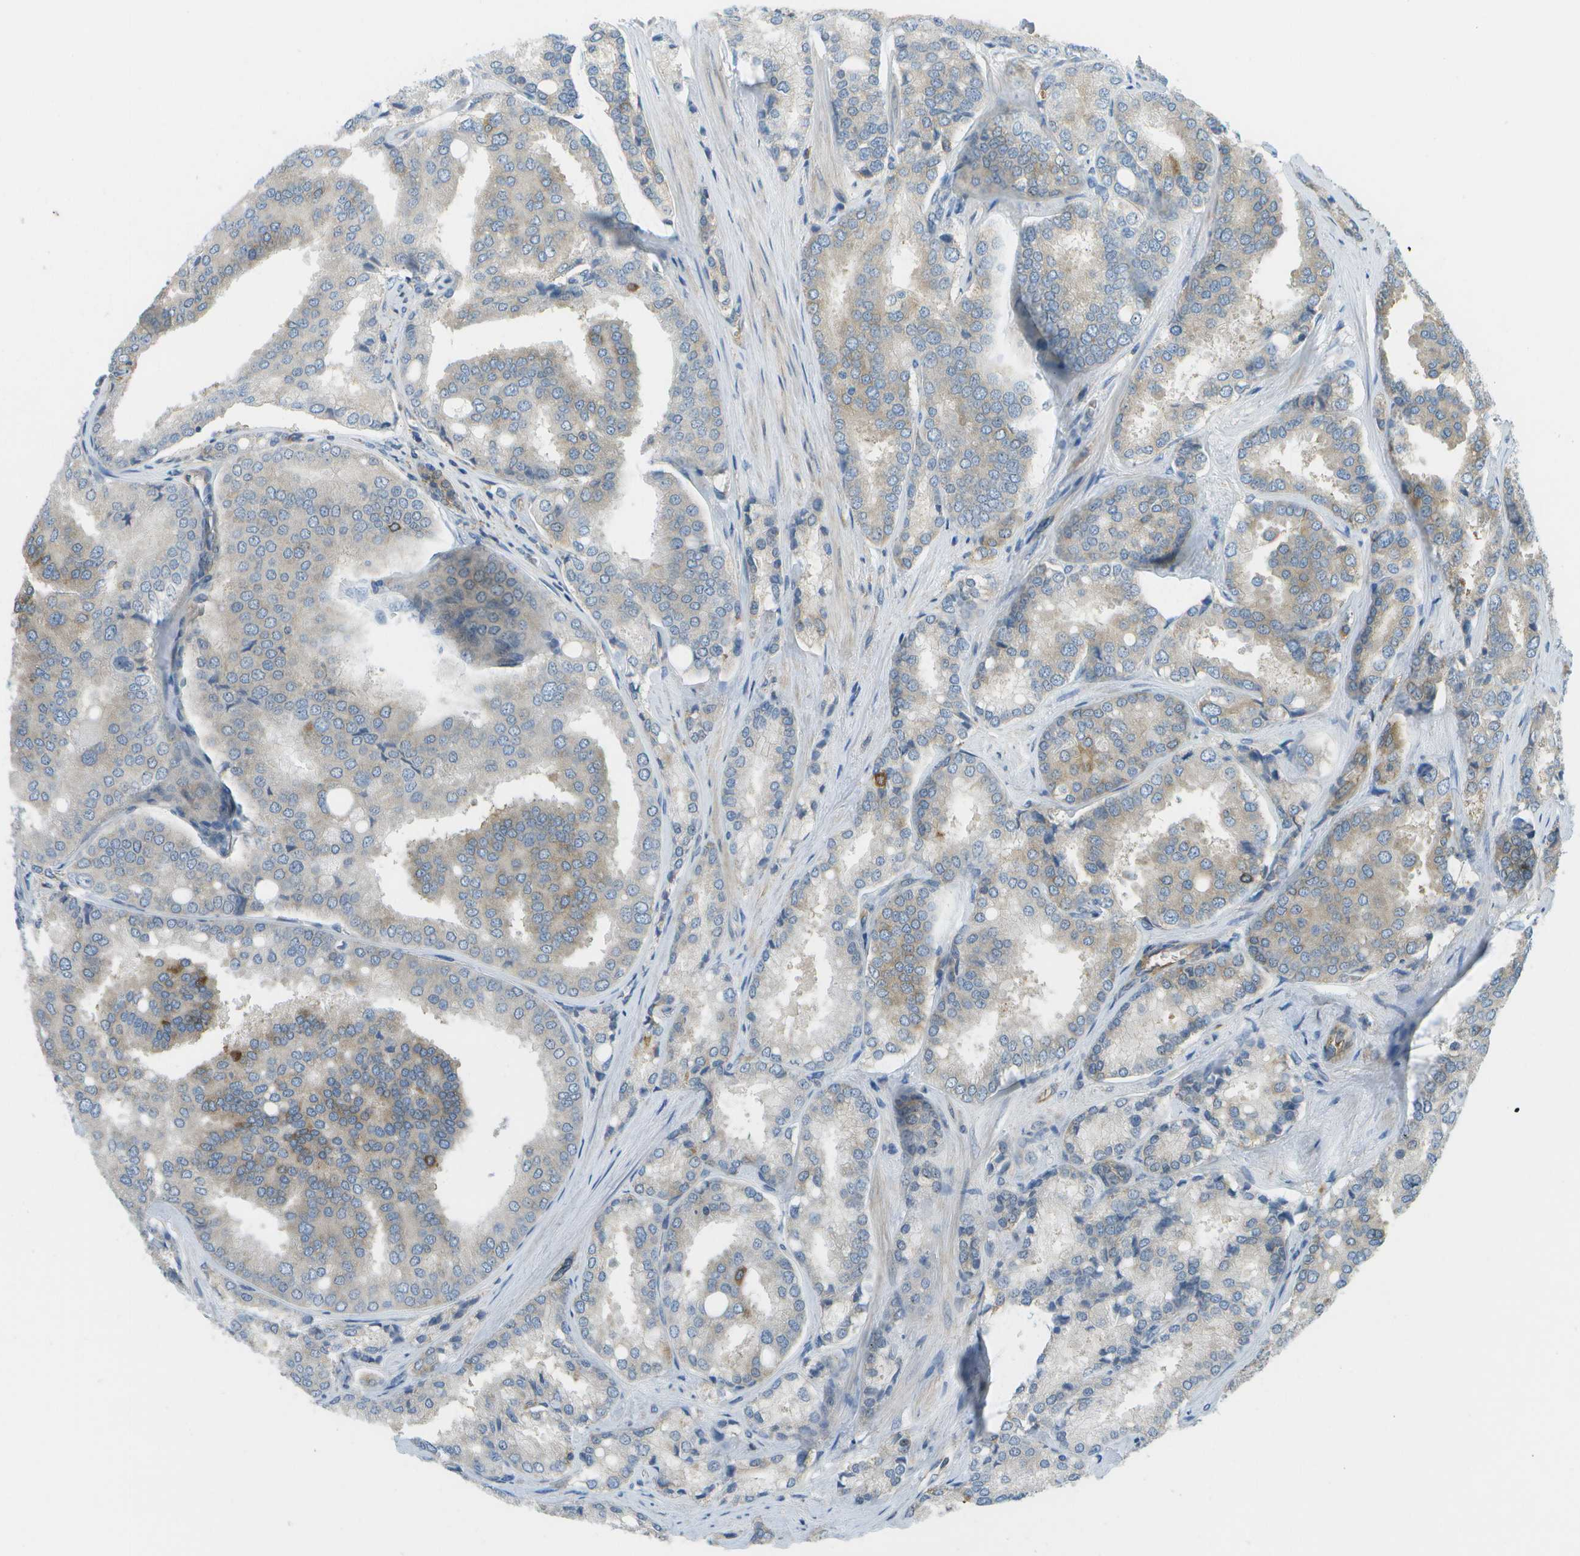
{"staining": {"intensity": "moderate", "quantity": "<25%", "location": "cytoplasmic/membranous"}, "tissue": "prostate cancer", "cell_type": "Tumor cells", "image_type": "cancer", "snomed": [{"axis": "morphology", "description": "Adenocarcinoma, High grade"}, {"axis": "topography", "description": "Prostate"}], "caption": "Moderate cytoplasmic/membranous staining for a protein is seen in approximately <25% of tumor cells of prostate cancer using IHC.", "gene": "WNK2", "patient": {"sex": "male", "age": 50}}